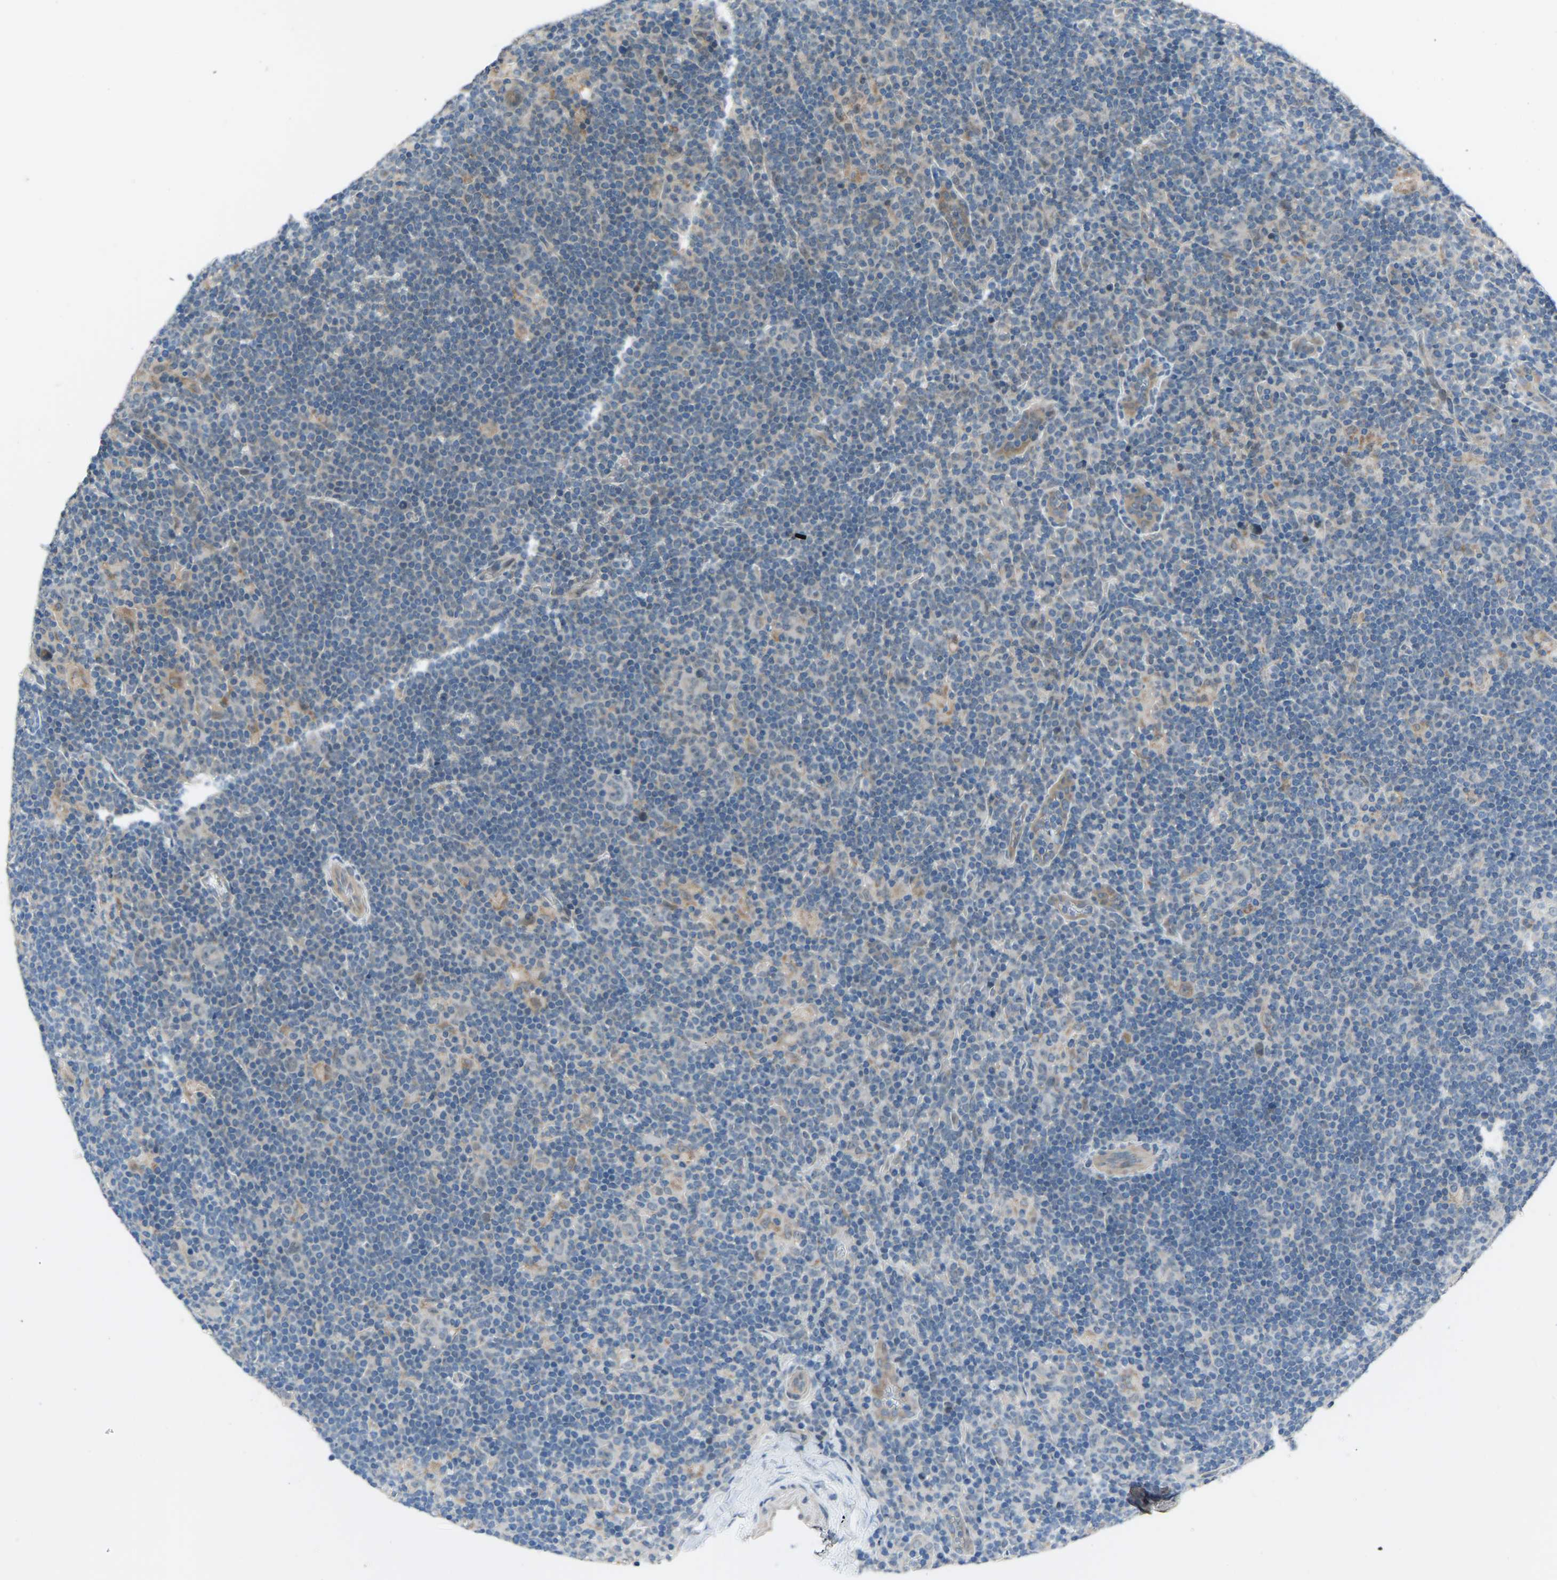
{"staining": {"intensity": "weak", "quantity": "25%-75%", "location": "cytoplasmic/membranous"}, "tissue": "lymphoma", "cell_type": "Tumor cells", "image_type": "cancer", "snomed": [{"axis": "morphology", "description": "Hodgkin's disease, NOS"}, {"axis": "topography", "description": "Lymph node"}], "caption": "Hodgkin's disease stained with immunohistochemistry (IHC) reveals weak cytoplasmic/membranous positivity in about 25%-75% of tumor cells. The staining was performed using DAB, with brown indicating positive protein expression. Nuclei are stained blue with hematoxylin.", "gene": "CDK2AP1", "patient": {"sex": "female", "age": 57}}